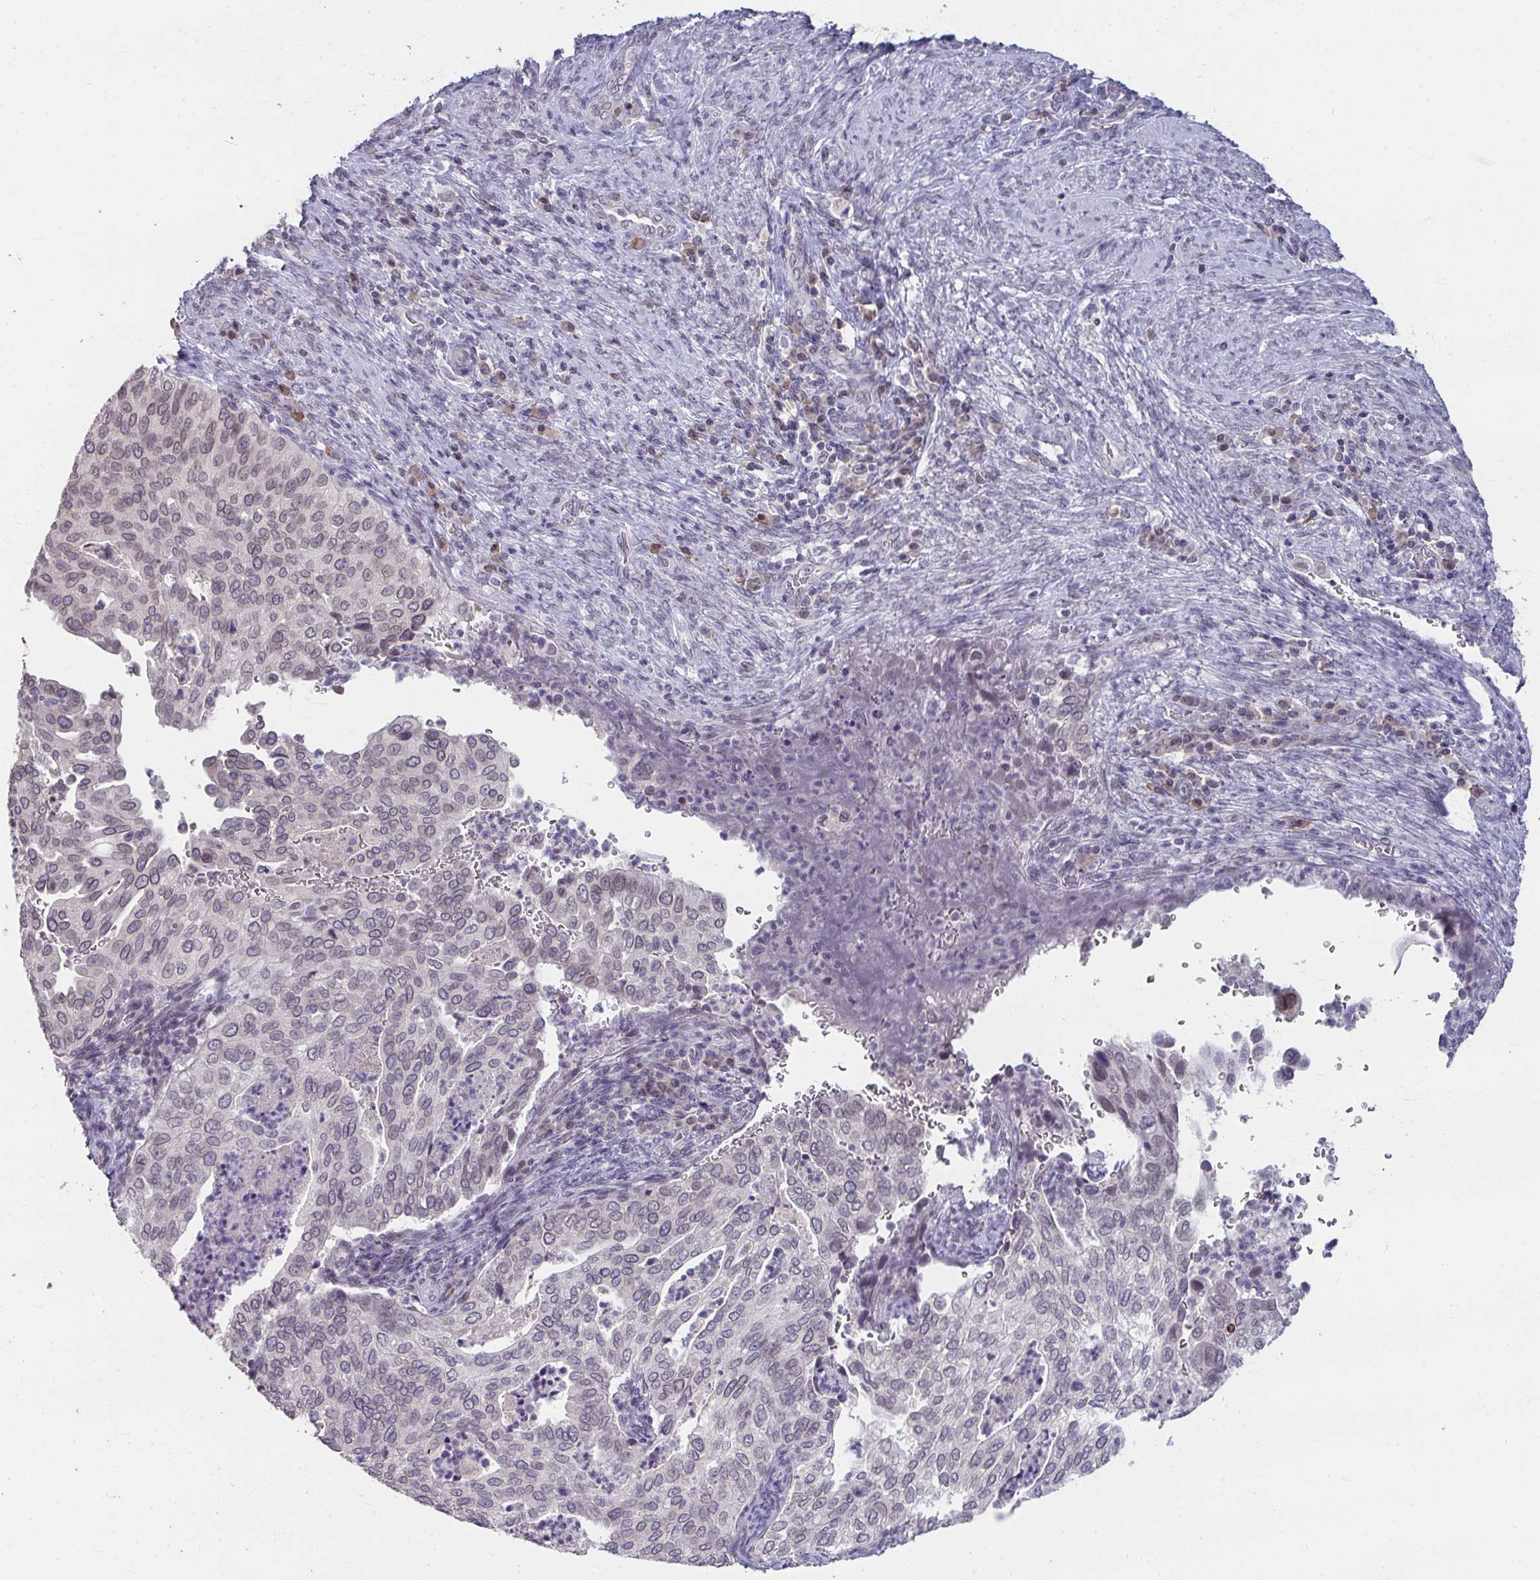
{"staining": {"intensity": "weak", "quantity": "<25%", "location": "nuclear"}, "tissue": "cervical cancer", "cell_type": "Tumor cells", "image_type": "cancer", "snomed": [{"axis": "morphology", "description": "Squamous cell carcinoma, NOS"}, {"axis": "topography", "description": "Cervix"}], "caption": "IHC of cervical squamous cell carcinoma exhibits no staining in tumor cells. The staining was performed using DAB to visualize the protein expression in brown, while the nuclei were stained in blue with hematoxylin (Magnification: 20x).", "gene": "NUP133", "patient": {"sex": "female", "age": 38}}